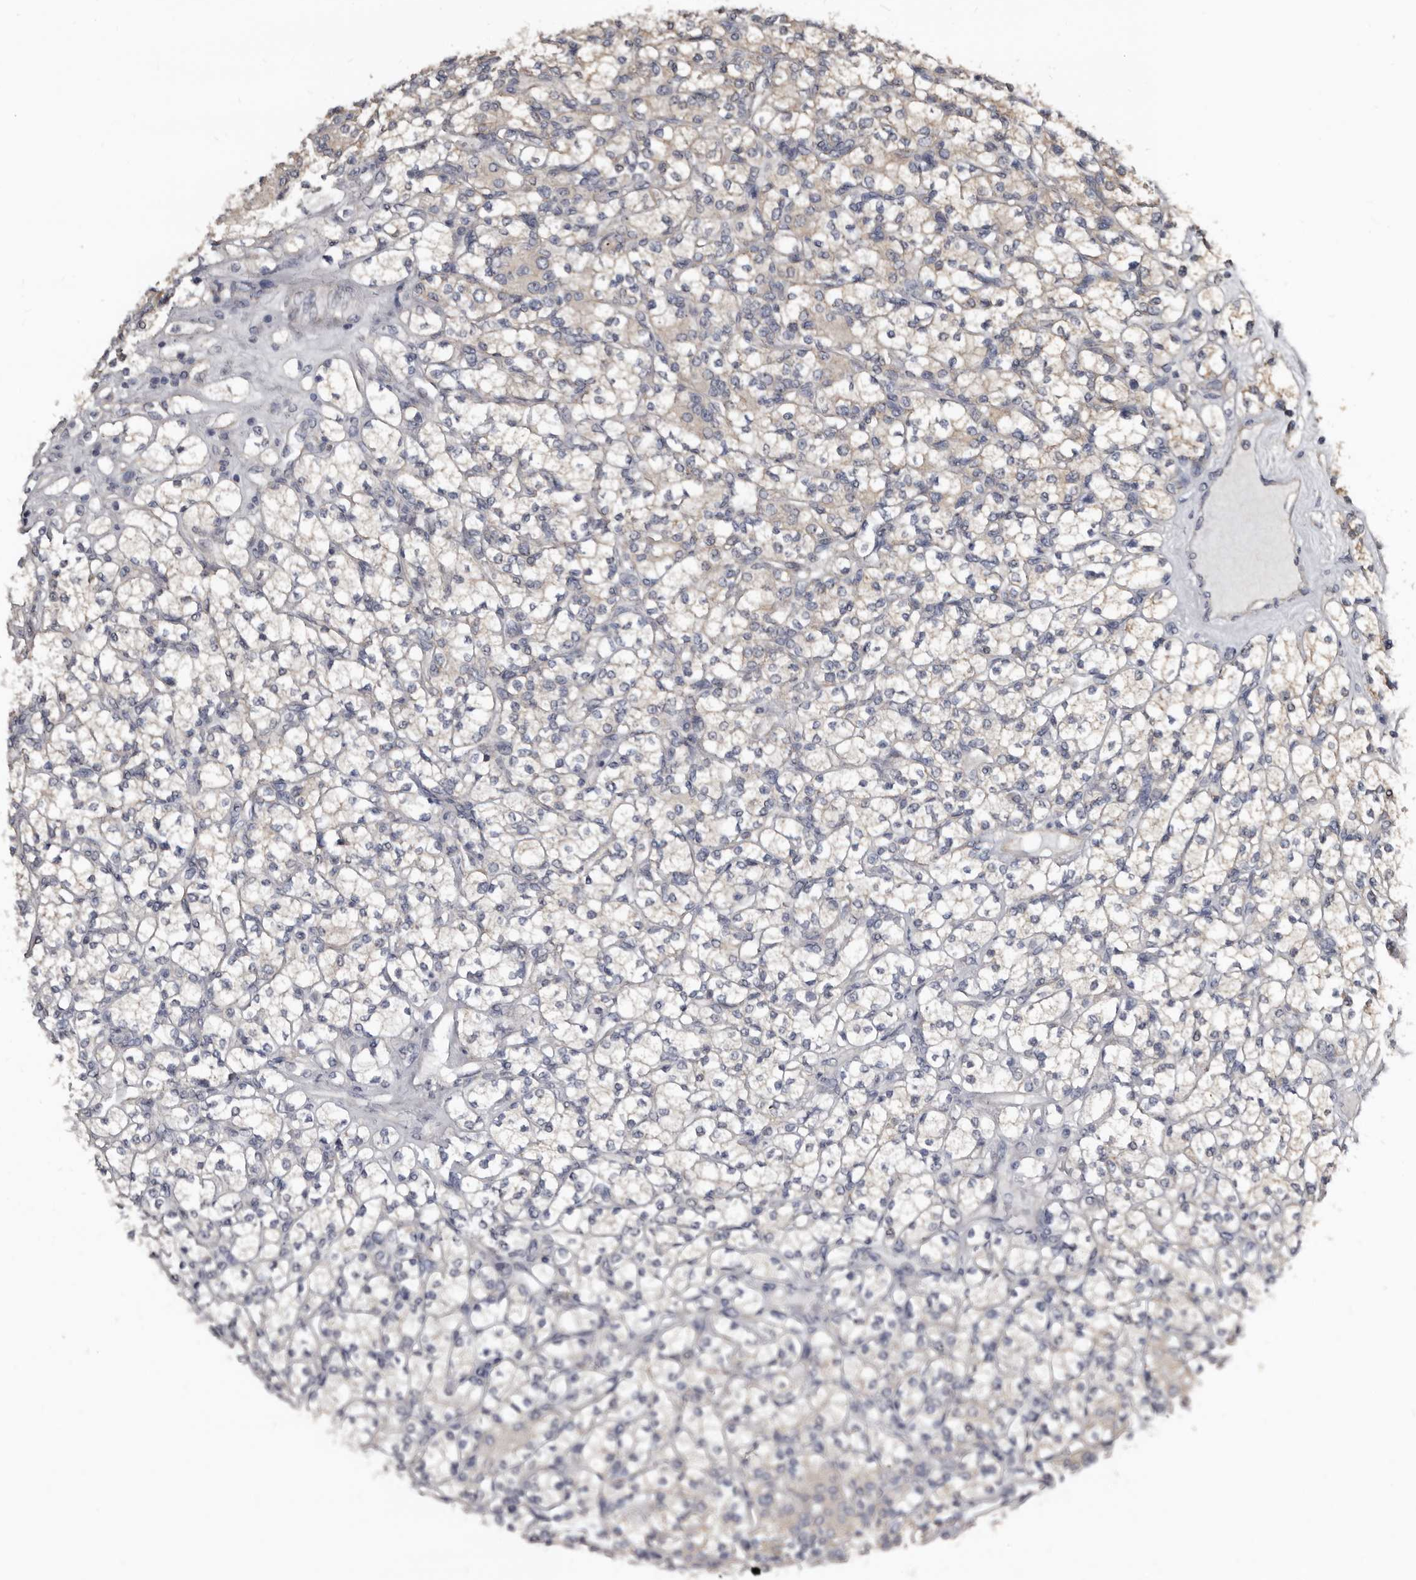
{"staining": {"intensity": "weak", "quantity": "<25%", "location": "cytoplasmic/membranous"}, "tissue": "renal cancer", "cell_type": "Tumor cells", "image_type": "cancer", "snomed": [{"axis": "morphology", "description": "Adenocarcinoma, NOS"}, {"axis": "topography", "description": "Kidney"}], "caption": "Tumor cells show no significant protein staining in renal cancer.", "gene": "DHPS", "patient": {"sex": "male", "age": 77}}